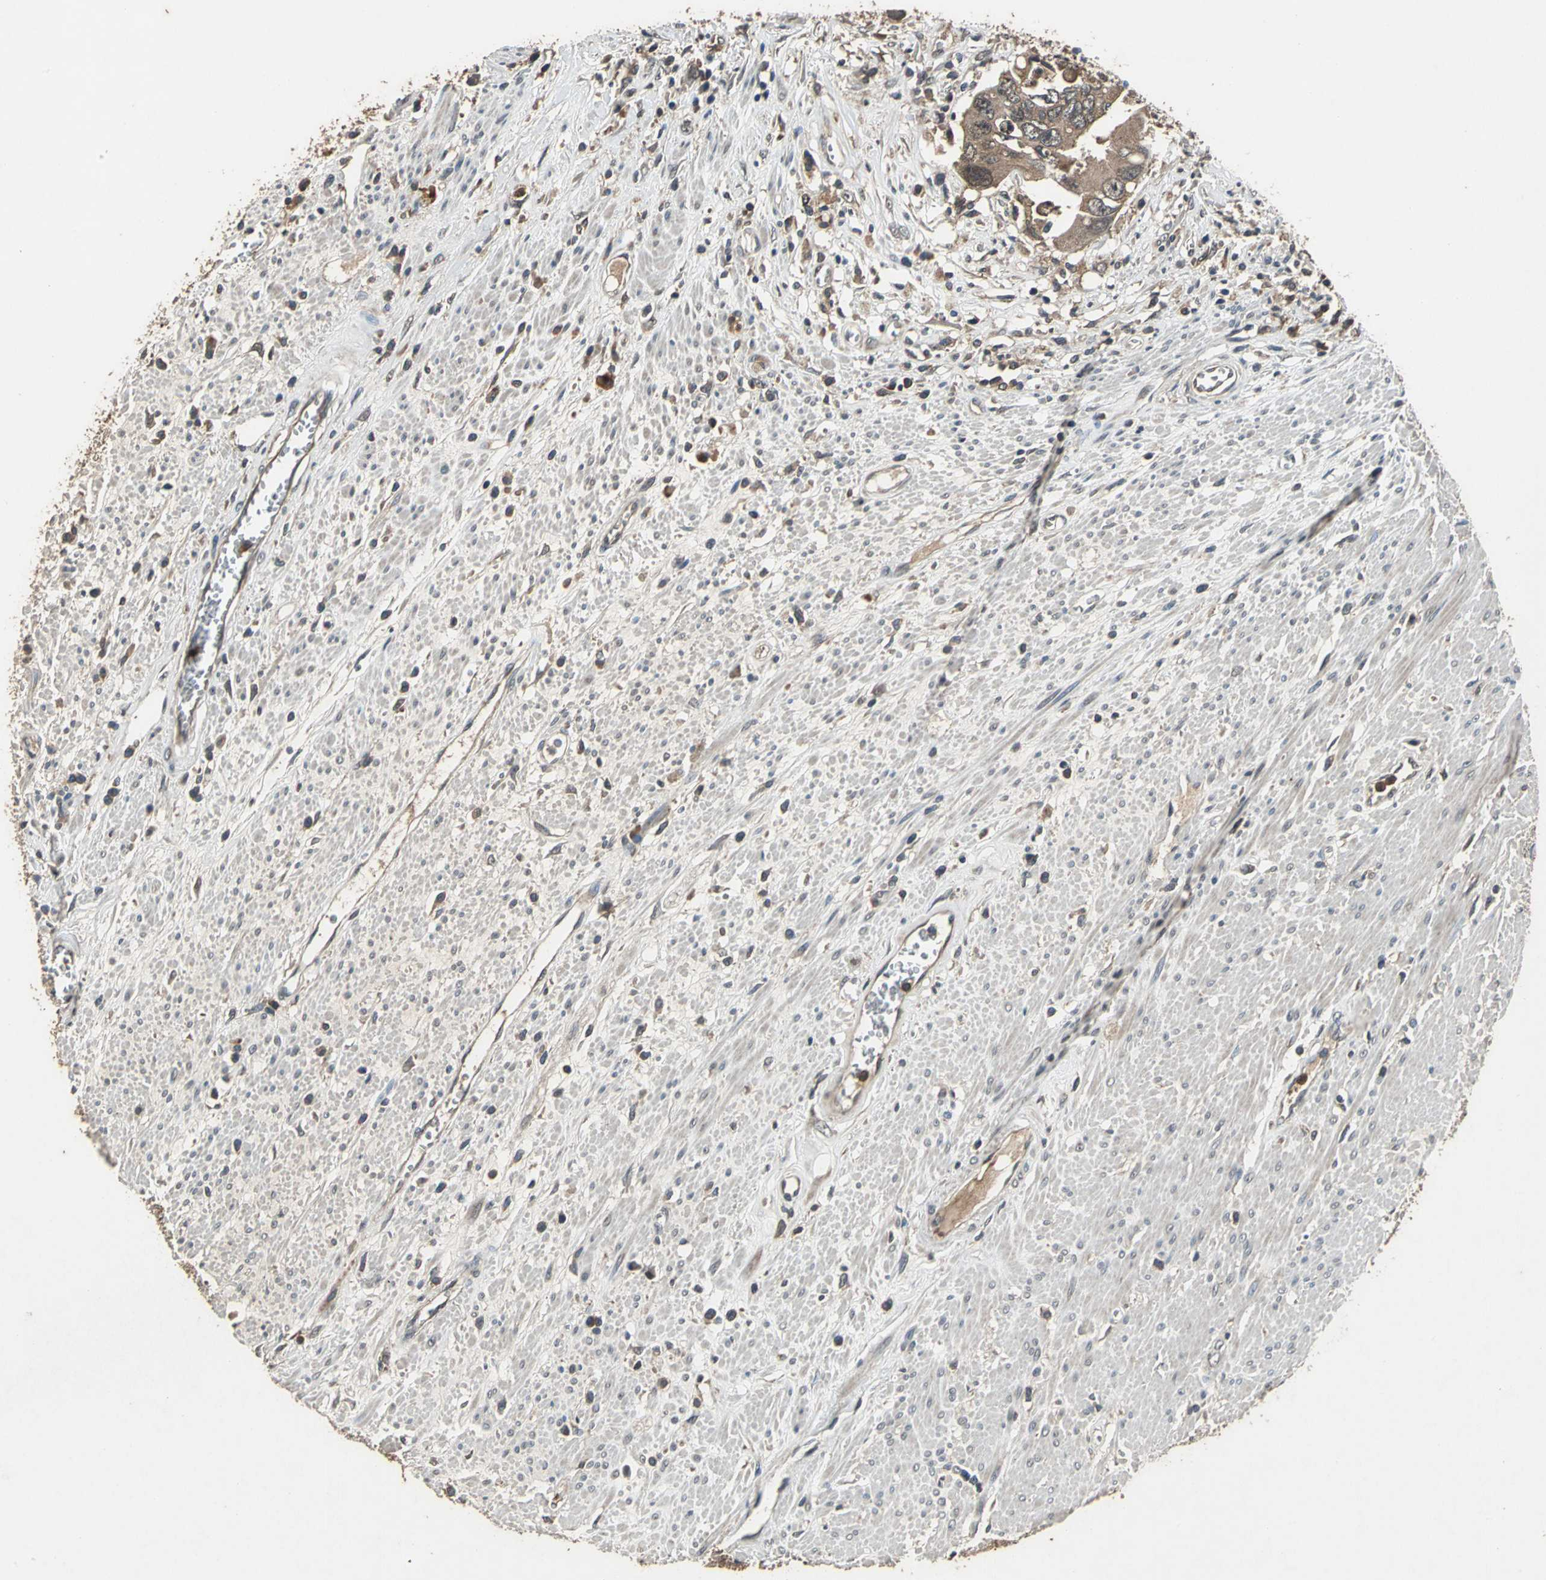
{"staining": {"intensity": "moderate", "quantity": ">75%", "location": "cytoplasmic/membranous"}, "tissue": "colorectal cancer", "cell_type": "Tumor cells", "image_type": "cancer", "snomed": [{"axis": "morphology", "description": "Adenocarcinoma, NOS"}, {"axis": "topography", "description": "Rectum"}], "caption": "The micrograph shows staining of colorectal cancer (adenocarcinoma), revealing moderate cytoplasmic/membranous protein staining (brown color) within tumor cells.", "gene": "ZNF608", "patient": {"sex": "male", "age": 70}}